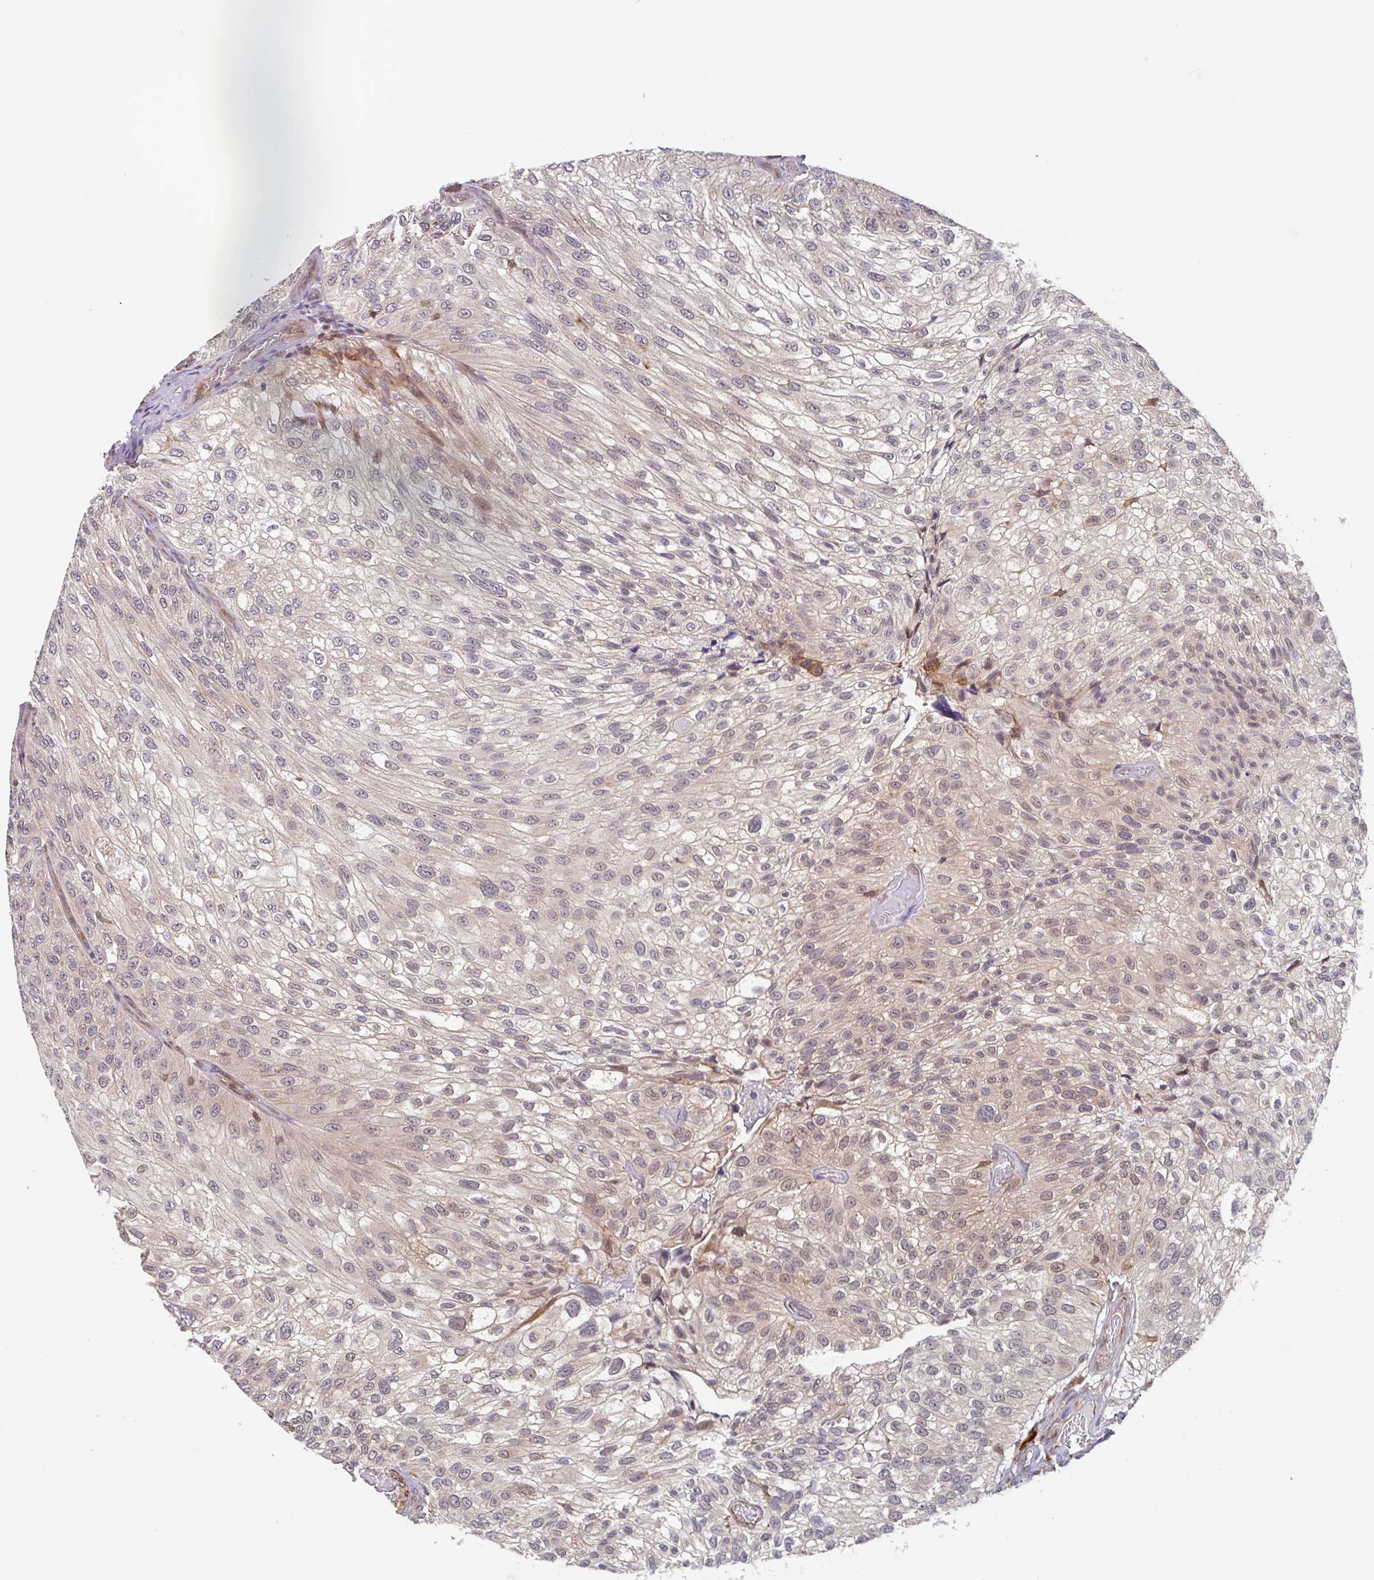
{"staining": {"intensity": "weak", "quantity": "25%-75%", "location": "nuclear"}, "tissue": "urothelial cancer", "cell_type": "Tumor cells", "image_type": "cancer", "snomed": [{"axis": "morphology", "description": "Urothelial carcinoma, NOS"}, {"axis": "topography", "description": "Urinary bladder"}], "caption": "Transitional cell carcinoma was stained to show a protein in brown. There is low levels of weak nuclear positivity in approximately 25%-75% of tumor cells. (IHC, brightfield microscopy, high magnification).", "gene": "NUB1", "patient": {"sex": "male", "age": 87}}